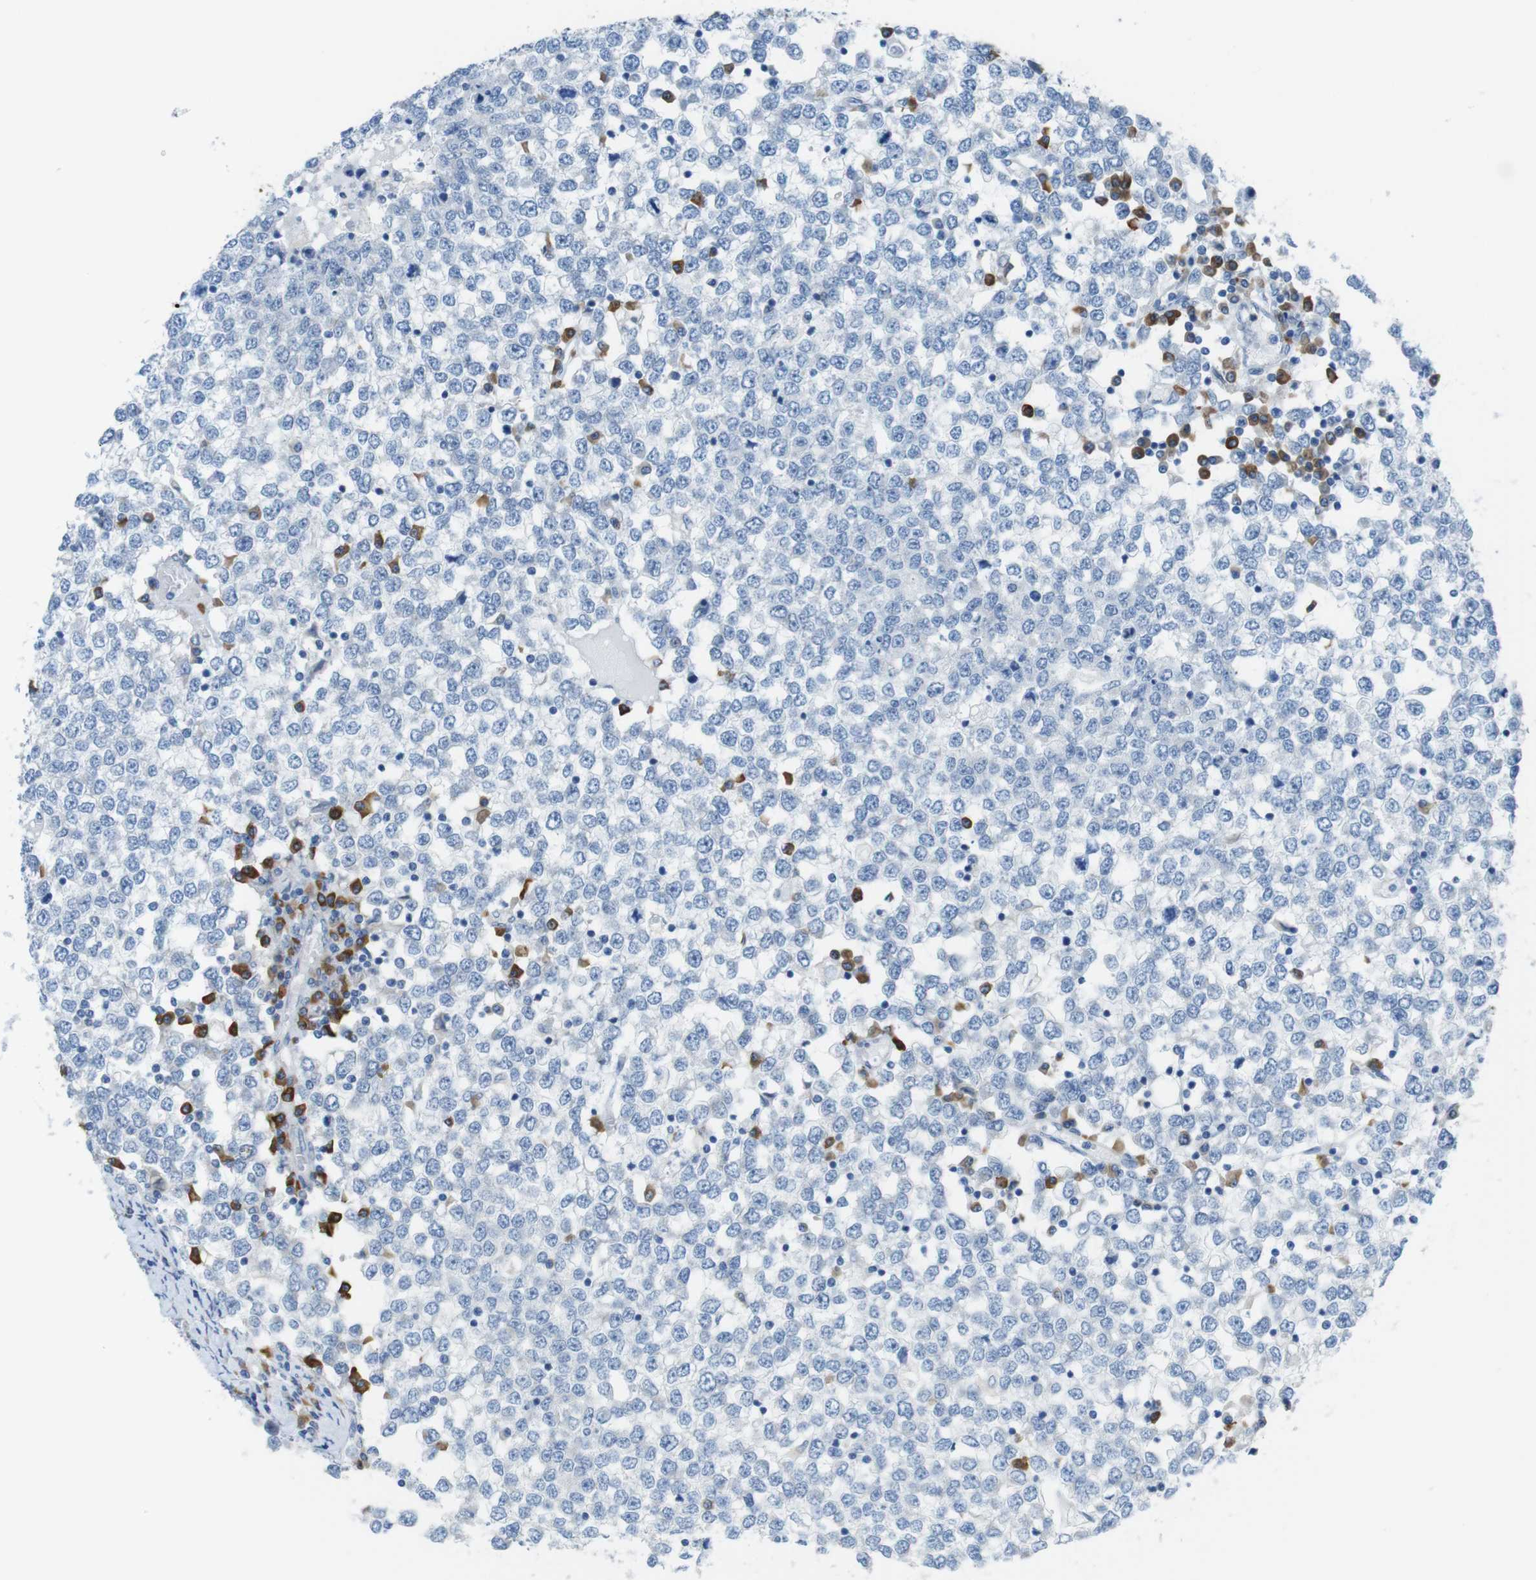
{"staining": {"intensity": "negative", "quantity": "none", "location": "none"}, "tissue": "testis cancer", "cell_type": "Tumor cells", "image_type": "cancer", "snomed": [{"axis": "morphology", "description": "Seminoma, NOS"}, {"axis": "topography", "description": "Testis"}], "caption": "Immunohistochemistry (IHC) of human testis cancer (seminoma) shows no positivity in tumor cells.", "gene": "CLMN", "patient": {"sex": "male", "age": 65}}